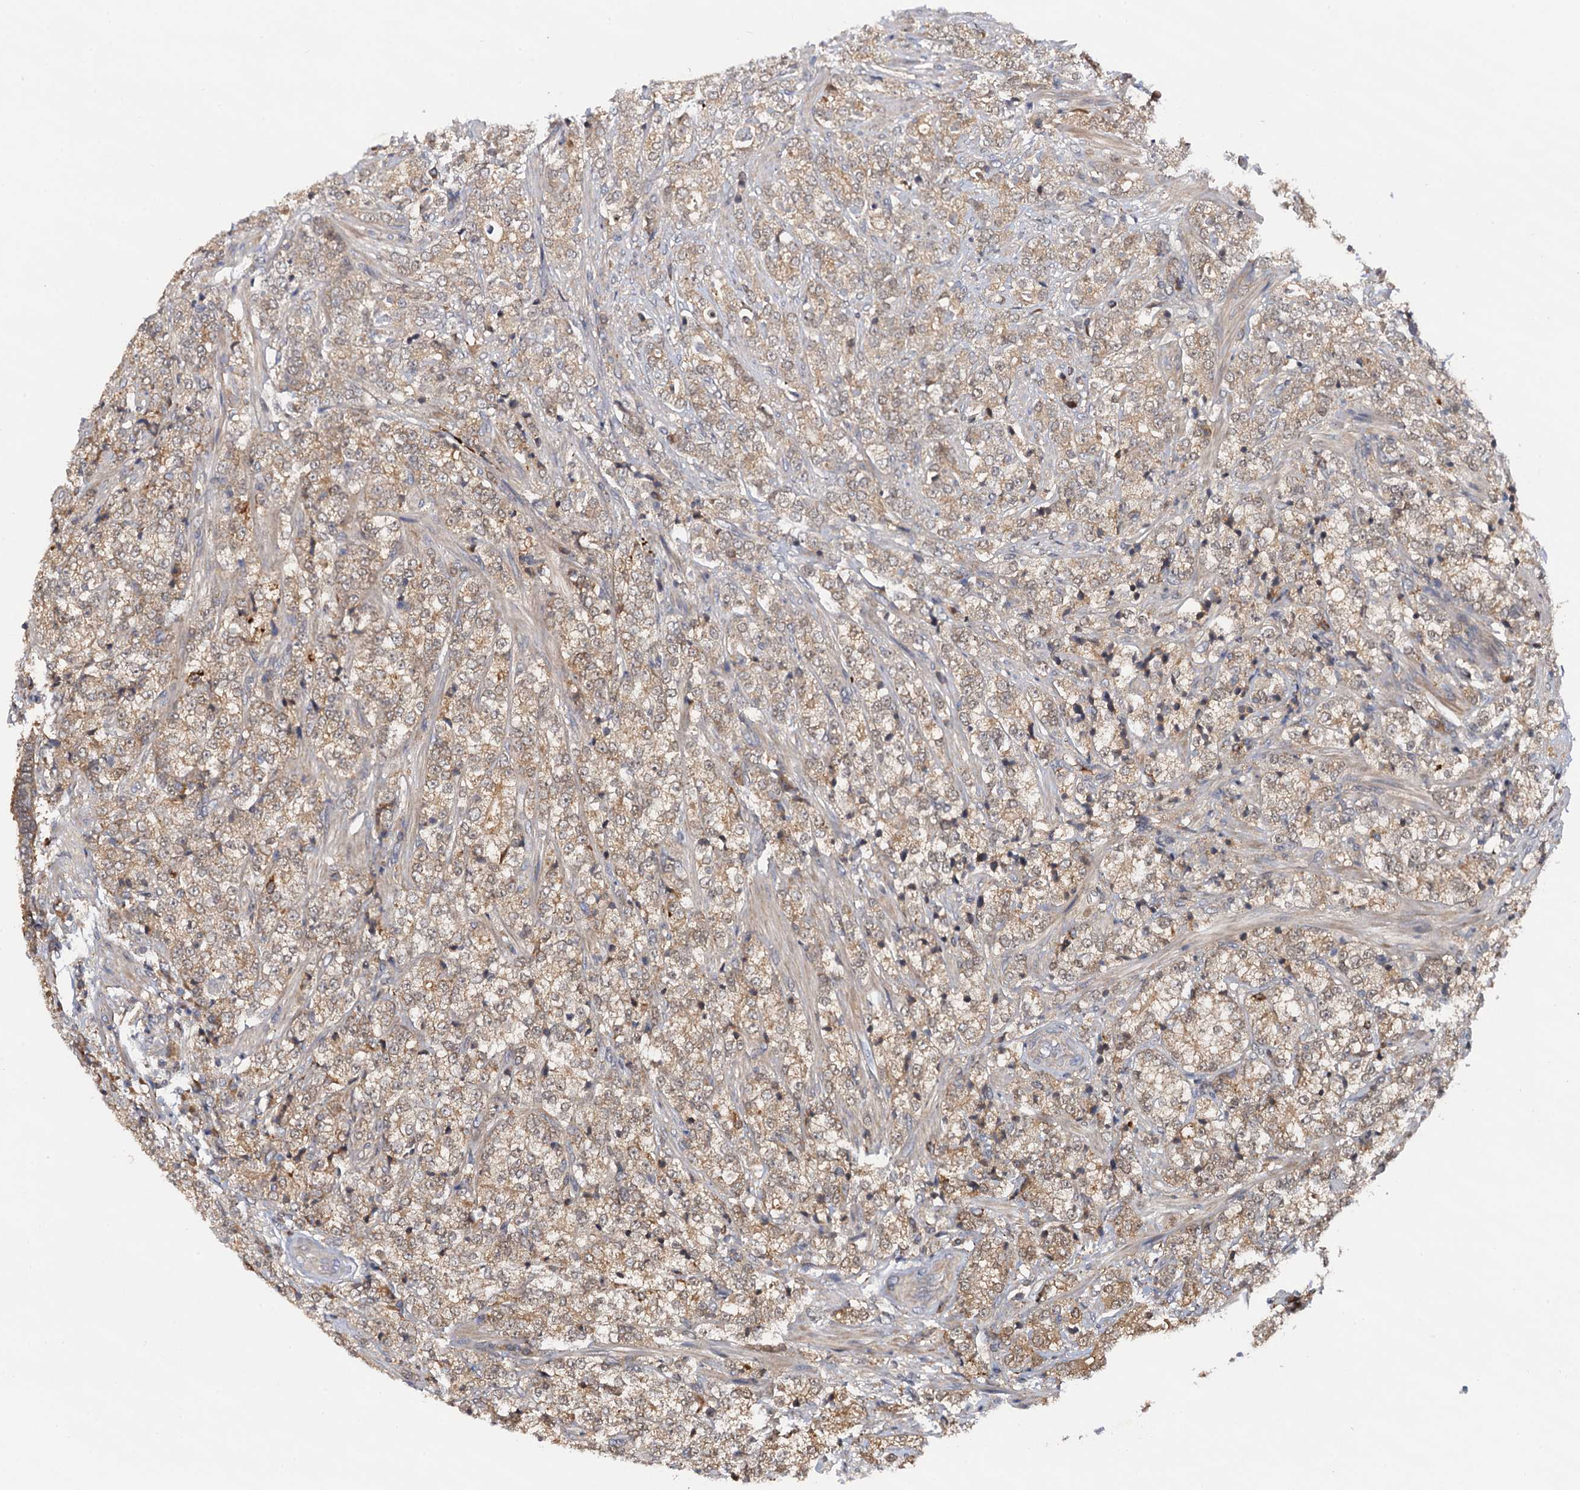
{"staining": {"intensity": "weak", "quantity": ">75%", "location": "cytoplasmic/membranous"}, "tissue": "prostate cancer", "cell_type": "Tumor cells", "image_type": "cancer", "snomed": [{"axis": "morphology", "description": "Adenocarcinoma, High grade"}, {"axis": "topography", "description": "Prostate"}], "caption": "The micrograph displays staining of prostate cancer (adenocarcinoma (high-grade)), revealing weak cytoplasmic/membranous protein positivity (brown color) within tumor cells. (DAB (3,3'-diaminobenzidine) = brown stain, brightfield microscopy at high magnification).", "gene": "SELENOP", "patient": {"sex": "male", "age": 69}}